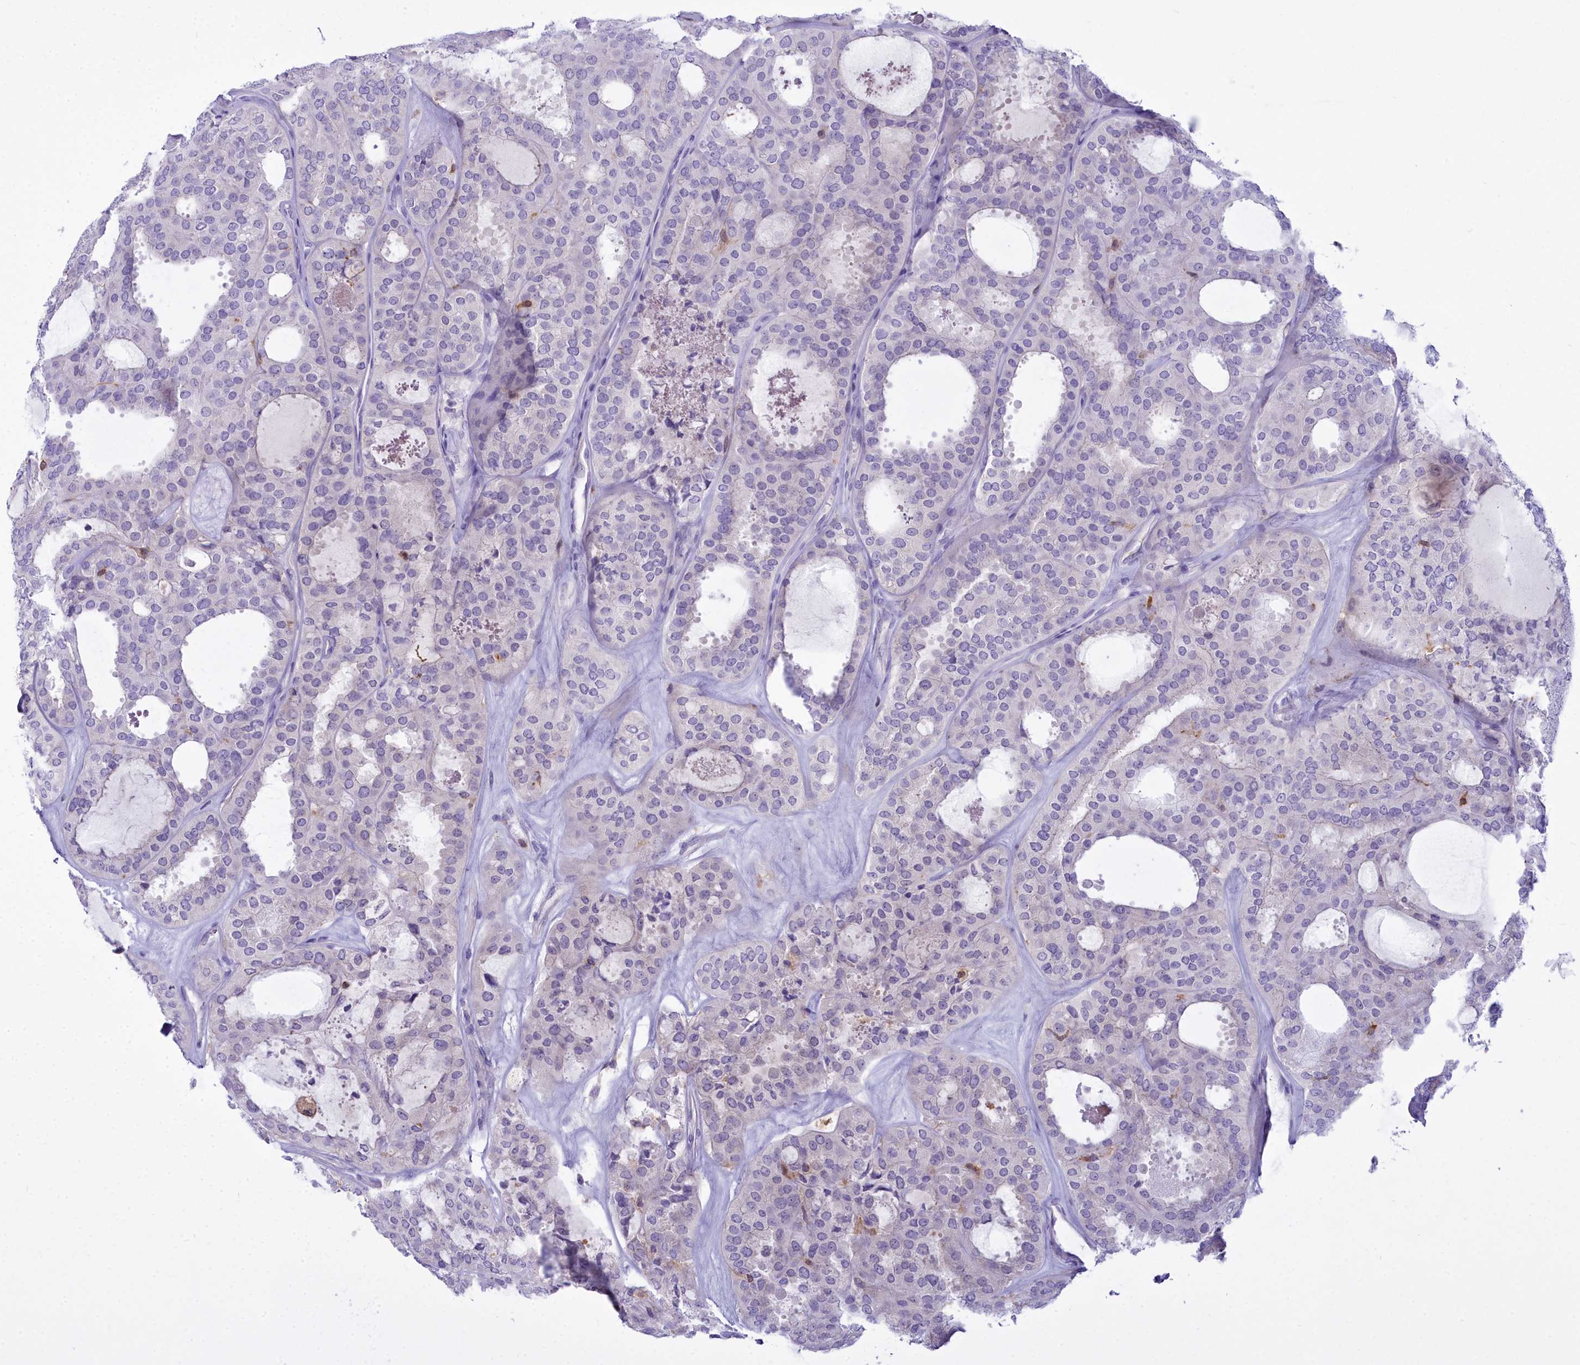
{"staining": {"intensity": "negative", "quantity": "none", "location": "none"}, "tissue": "thyroid cancer", "cell_type": "Tumor cells", "image_type": "cancer", "snomed": [{"axis": "morphology", "description": "Follicular adenoma carcinoma, NOS"}, {"axis": "topography", "description": "Thyroid gland"}], "caption": "A photomicrograph of thyroid cancer stained for a protein displays no brown staining in tumor cells.", "gene": "BLNK", "patient": {"sex": "male", "age": 75}}